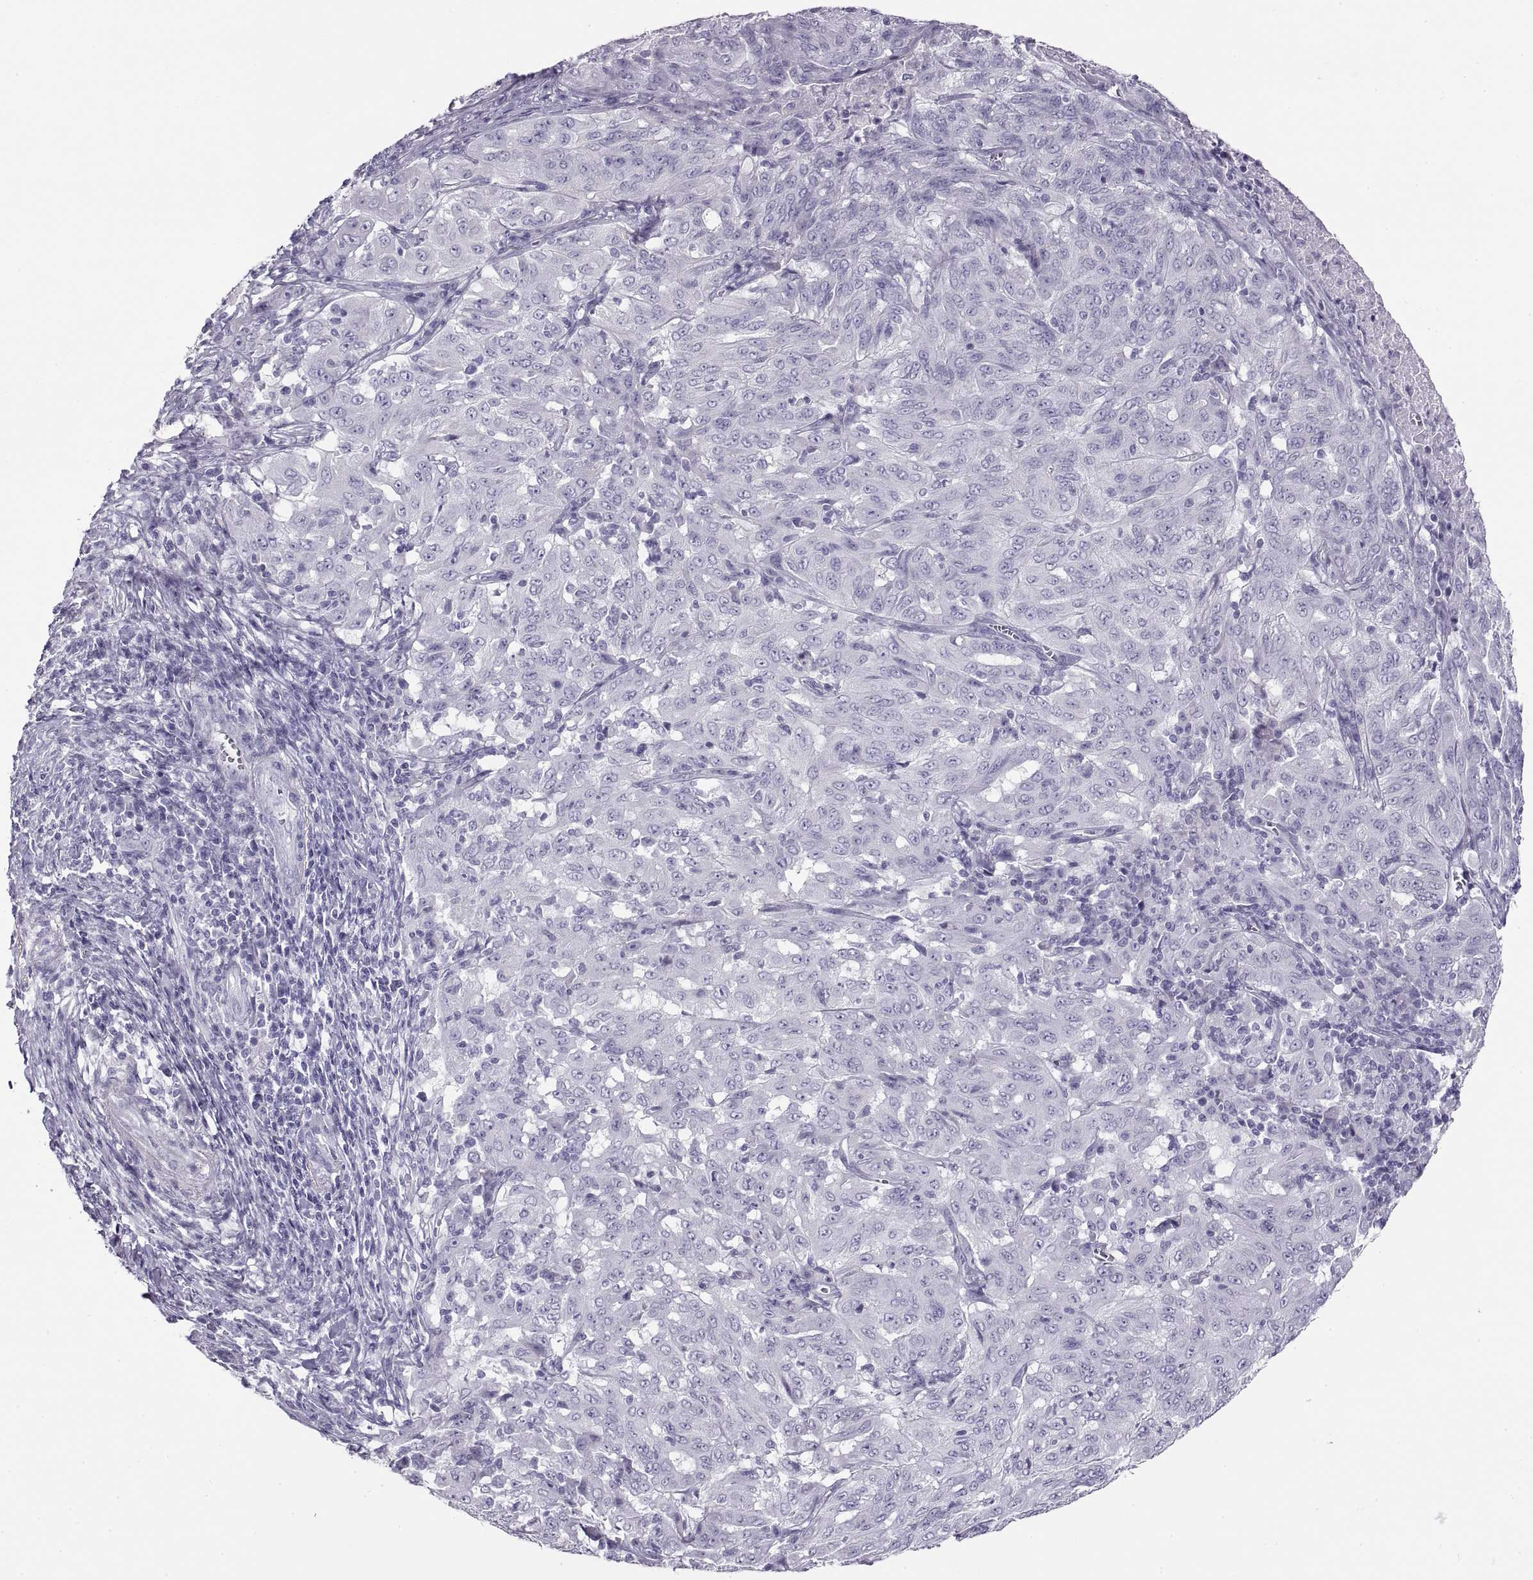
{"staining": {"intensity": "negative", "quantity": "none", "location": "none"}, "tissue": "pancreatic cancer", "cell_type": "Tumor cells", "image_type": "cancer", "snomed": [{"axis": "morphology", "description": "Adenocarcinoma, NOS"}, {"axis": "topography", "description": "Pancreas"}], "caption": "Pancreatic adenocarcinoma was stained to show a protein in brown. There is no significant expression in tumor cells. The staining was performed using DAB to visualize the protein expression in brown, while the nuclei were stained in blue with hematoxylin (Magnification: 20x).", "gene": "SEMG1", "patient": {"sex": "male", "age": 63}}